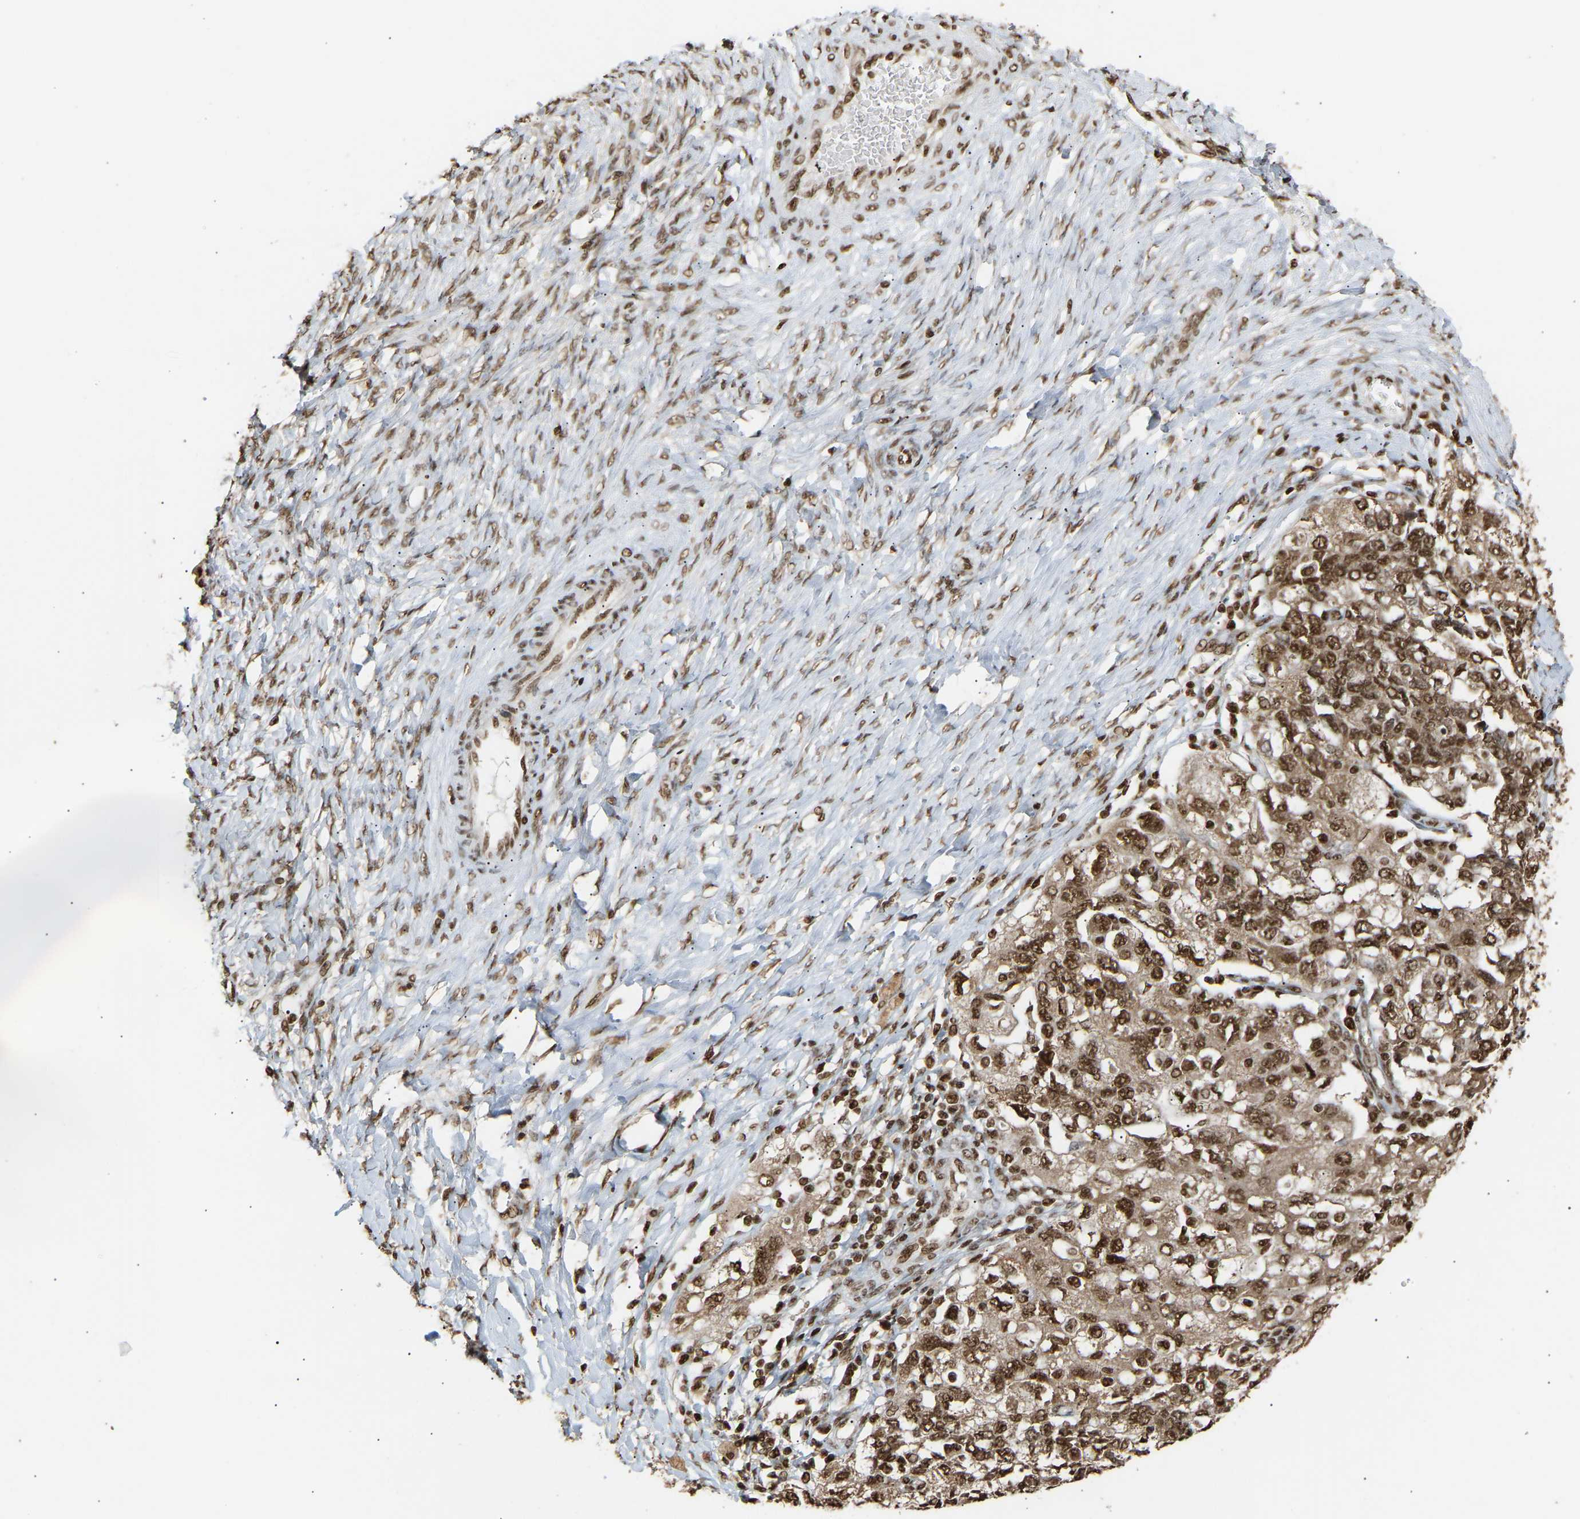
{"staining": {"intensity": "moderate", "quantity": ">75%", "location": "cytoplasmic/membranous,nuclear"}, "tissue": "ovarian cancer", "cell_type": "Tumor cells", "image_type": "cancer", "snomed": [{"axis": "morphology", "description": "Carcinoma, NOS"}, {"axis": "morphology", "description": "Cystadenocarcinoma, serous, NOS"}, {"axis": "topography", "description": "Ovary"}], "caption": "Protein analysis of serous cystadenocarcinoma (ovarian) tissue exhibits moderate cytoplasmic/membranous and nuclear expression in about >75% of tumor cells. The staining was performed using DAB, with brown indicating positive protein expression. Nuclei are stained blue with hematoxylin.", "gene": "ALYREF", "patient": {"sex": "female", "age": 69}}